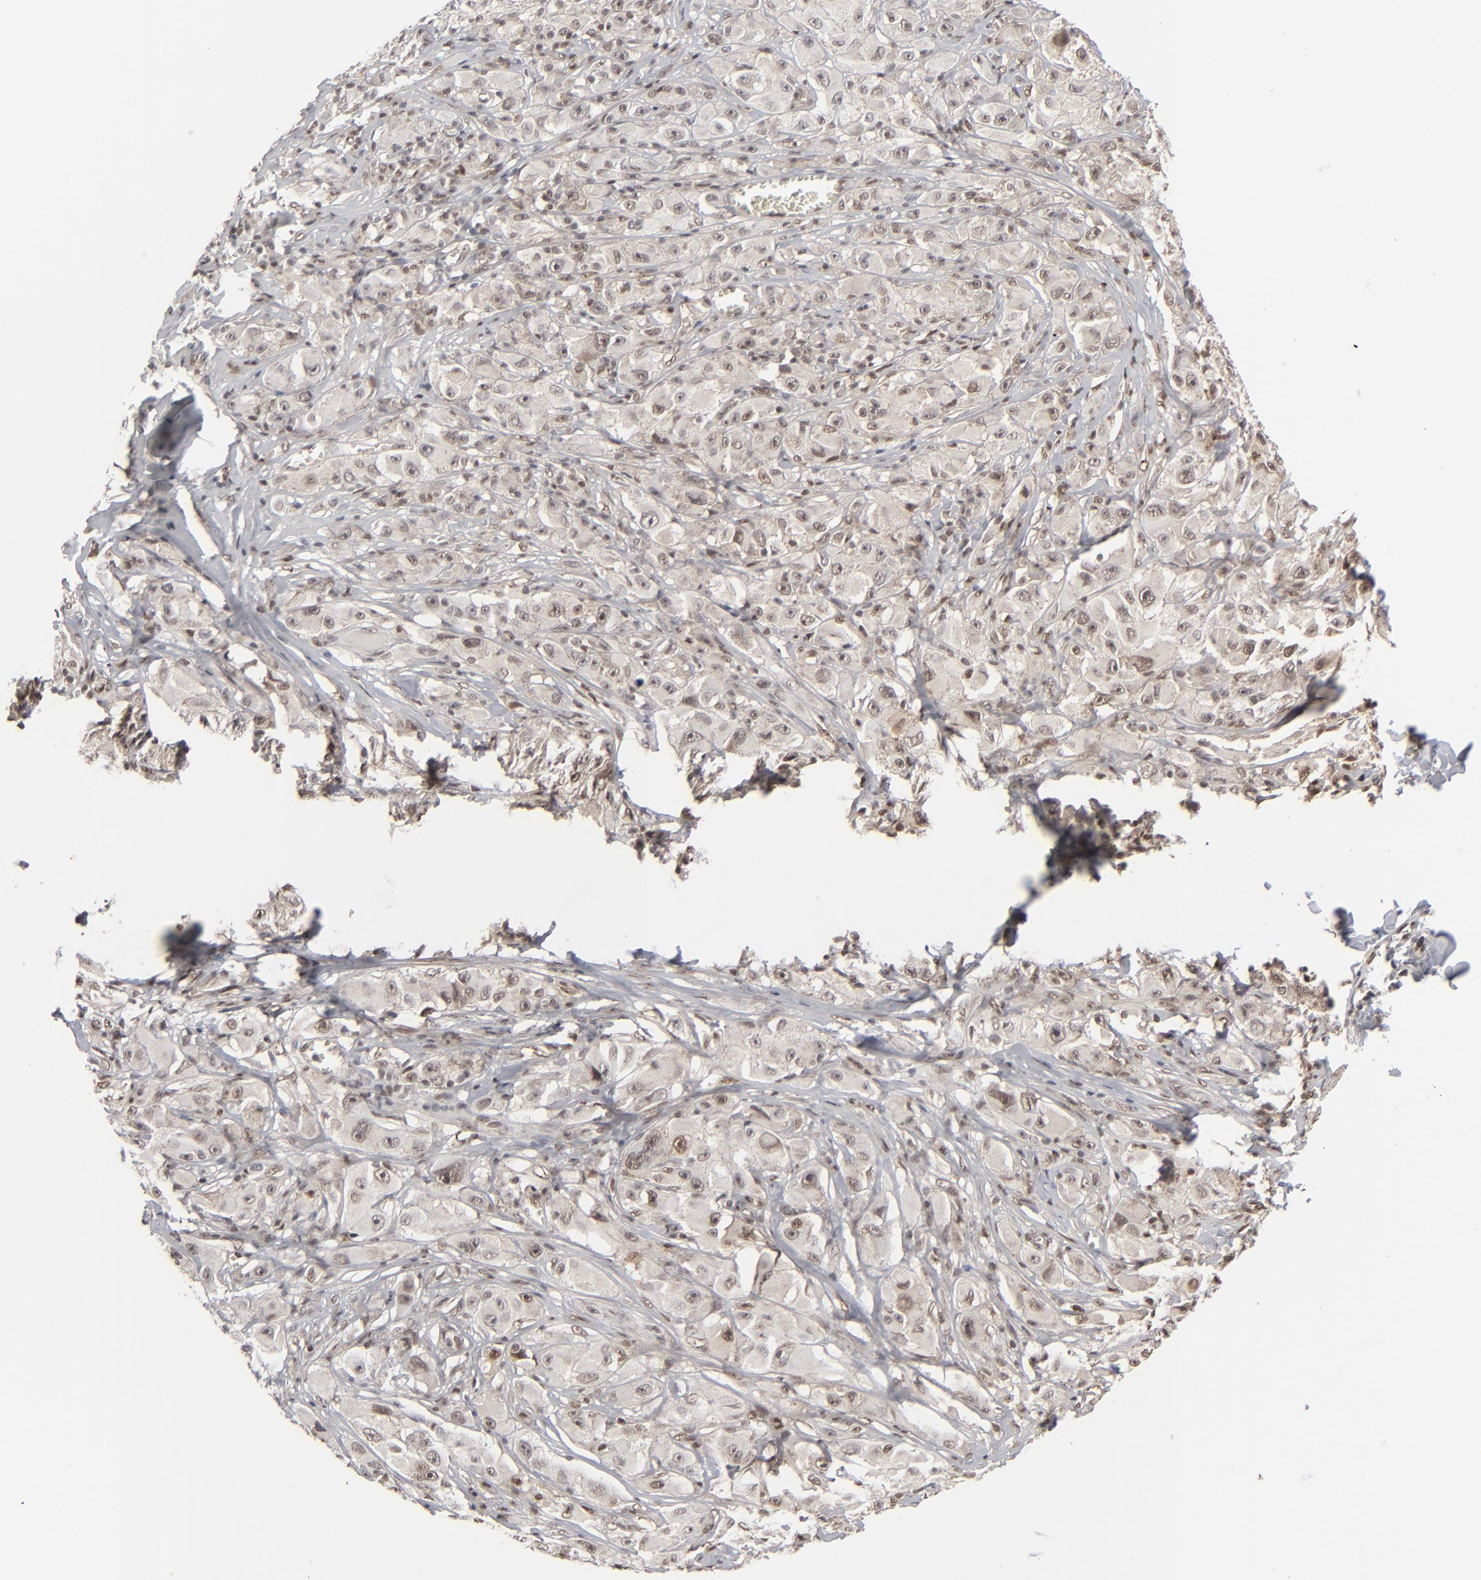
{"staining": {"intensity": "moderate", "quantity": "25%-75%", "location": "nuclear"}, "tissue": "melanoma", "cell_type": "Tumor cells", "image_type": "cancer", "snomed": [{"axis": "morphology", "description": "Malignant melanoma, NOS"}, {"axis": "topography", "description": "Skin"}], "caption": "Tumor cells demonstrate moderate nuclear expression in about 25%-75% of cells in melanoma. Ihc stains the protein of interest in brown and the nuclei are stained blue.", "gene": "IRF9", "patient": {"sex": "male", "age": 56}}